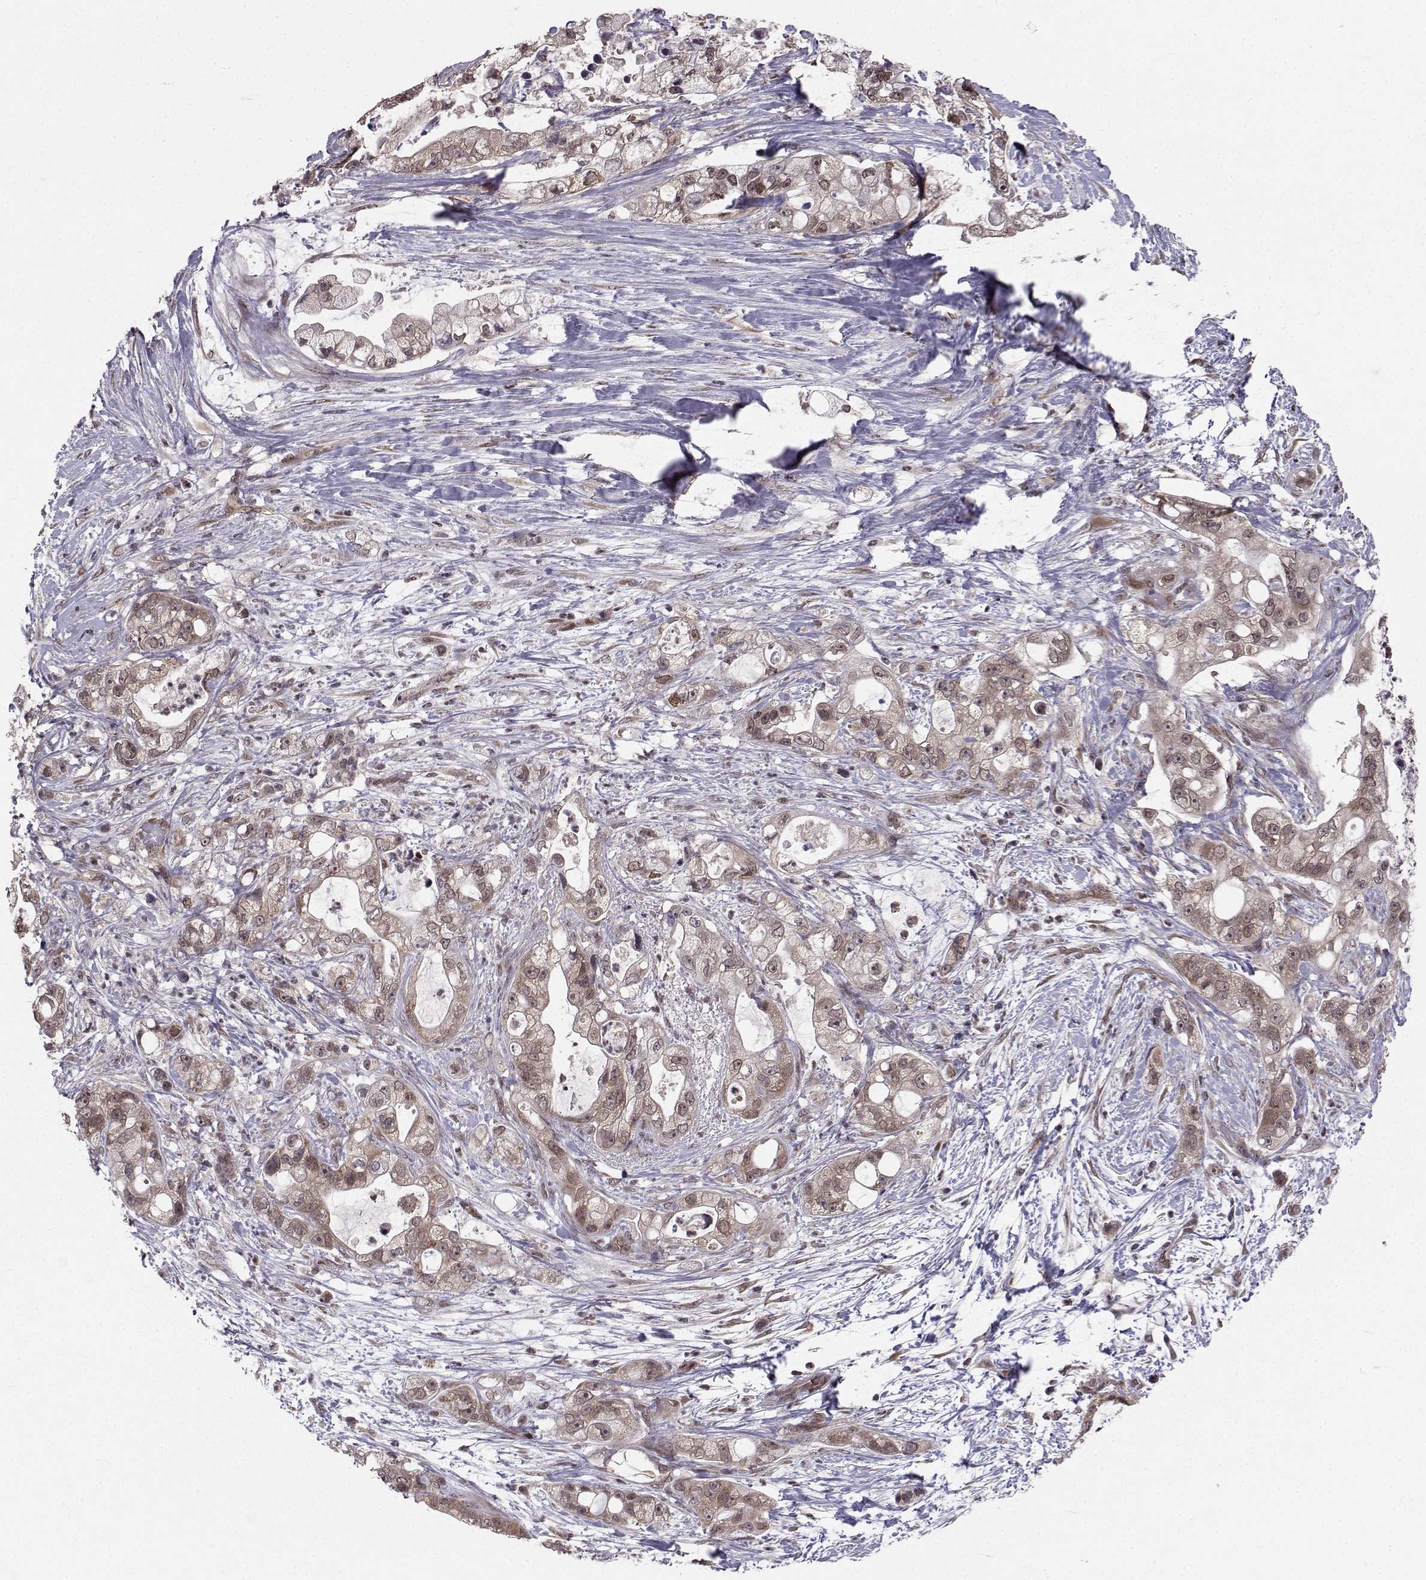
{"staining": {"intensity": "moderate", "quantity": ">75%", "location": "cytoplasmic/membranous"}, "tissue": "pancreatic cancer", "cell_type": "Tumor cells", "image_type": "cancer", "snomed": [{"axis": "morphology", "description": "Adenocarcinoma, NOS"}, {"axis": "topography", "description": "Pancreas"}], "caption": "High-power microscopy captured an immunohistochemistry micrograph of adenocarcinoma (pancreatic), revealing moderate cytoplasmic/membranous expression in about >75% of tumor cells.", "gene": "PKN2", "patient": {"sex": "female", "age": 69}}